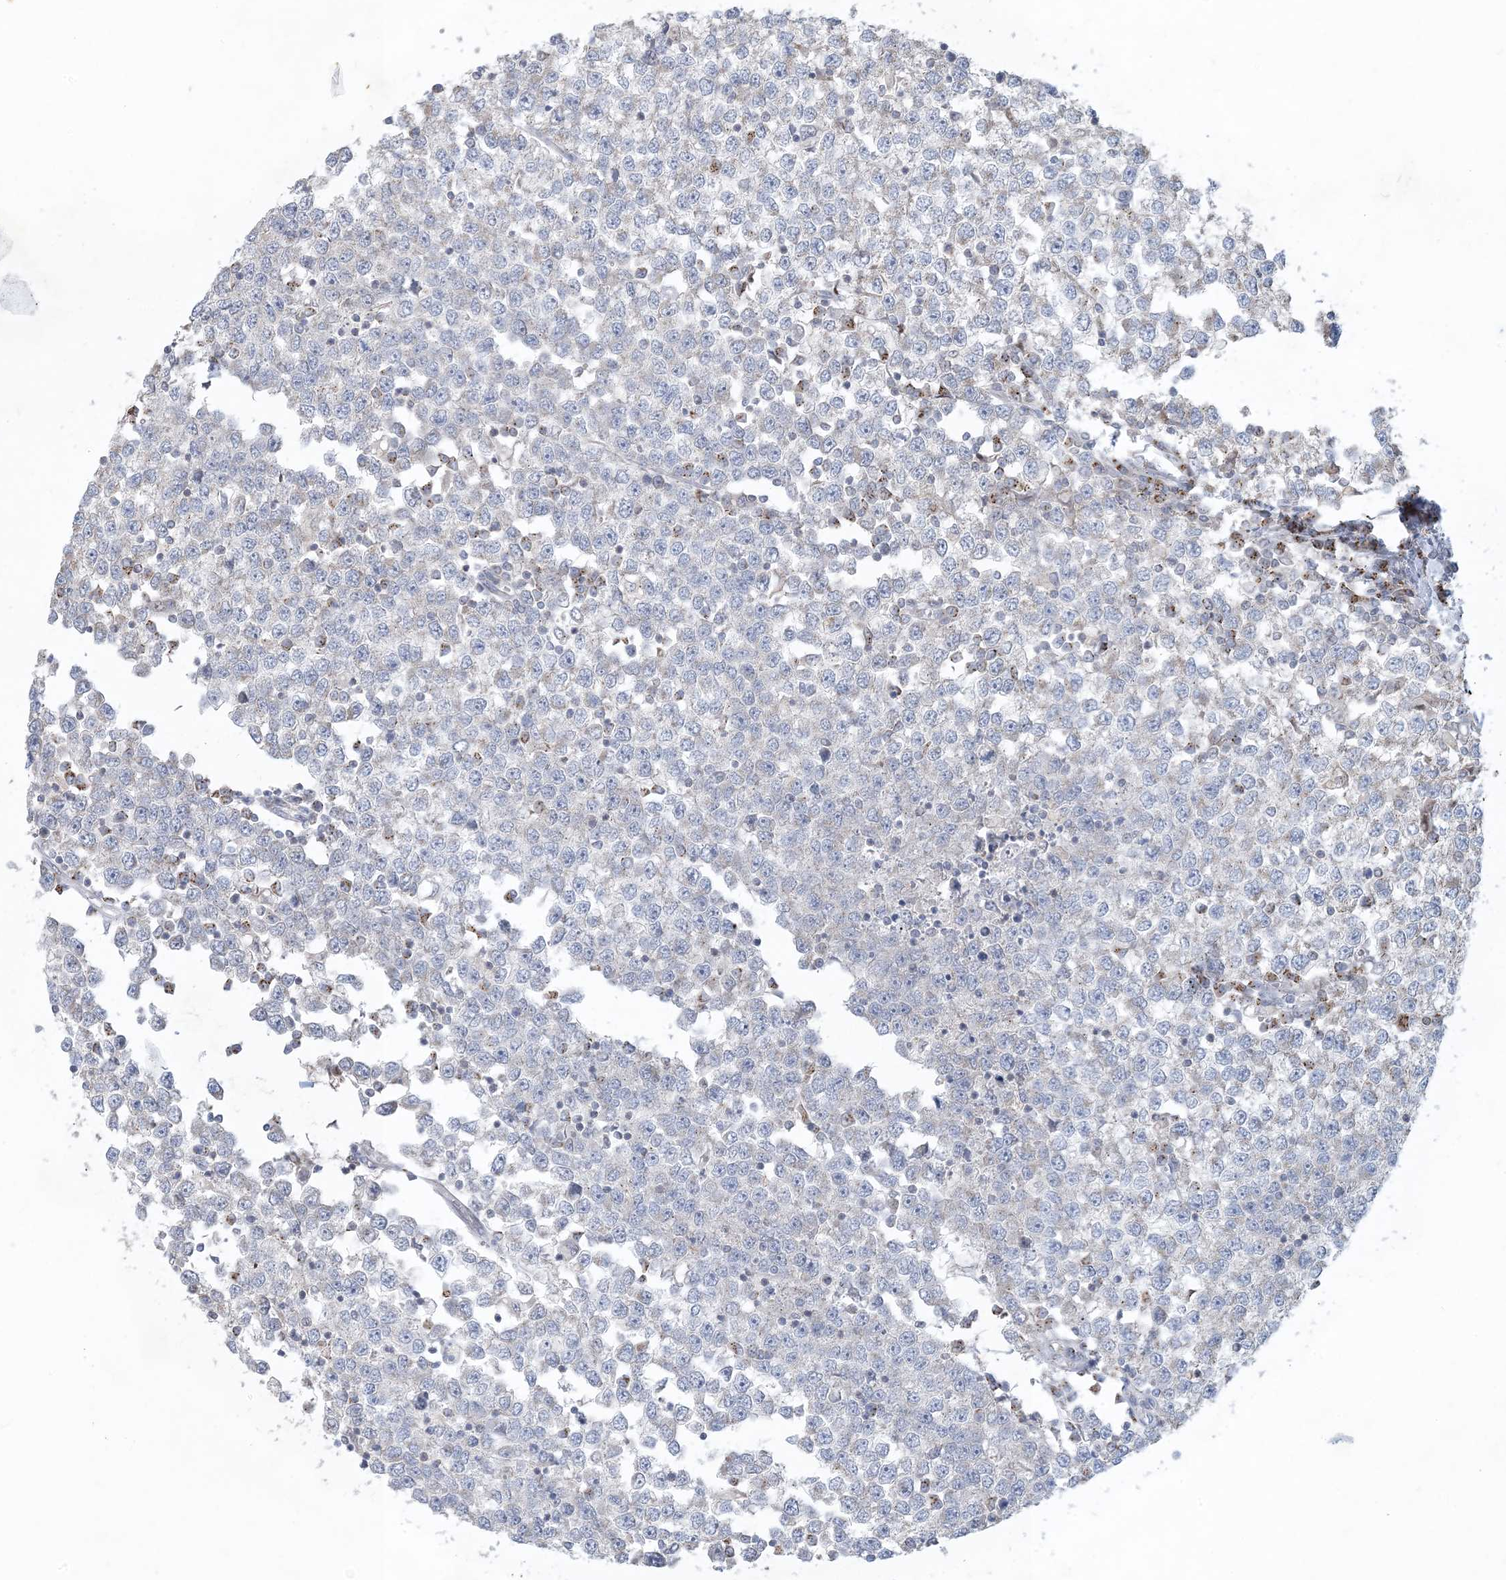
{"staining": {"intensity": "weak", "quantity": "<25%", "location": "cytoplasmic/membranous"}, "tissue": "testis cancer", "cell_type": "Tumor cells", "image_type": "cancer", "snomed": [{"axis": "morphology", "description": "Seminoma, NOS"}, {"axis": "topography", "description": "Testis"}], "caption": "This is an IHC image of testis cancer (seminoma). There is no expression in tumor cells.", "gene": "CCDC14", "patient": {"sex": "male", "age": 65}}